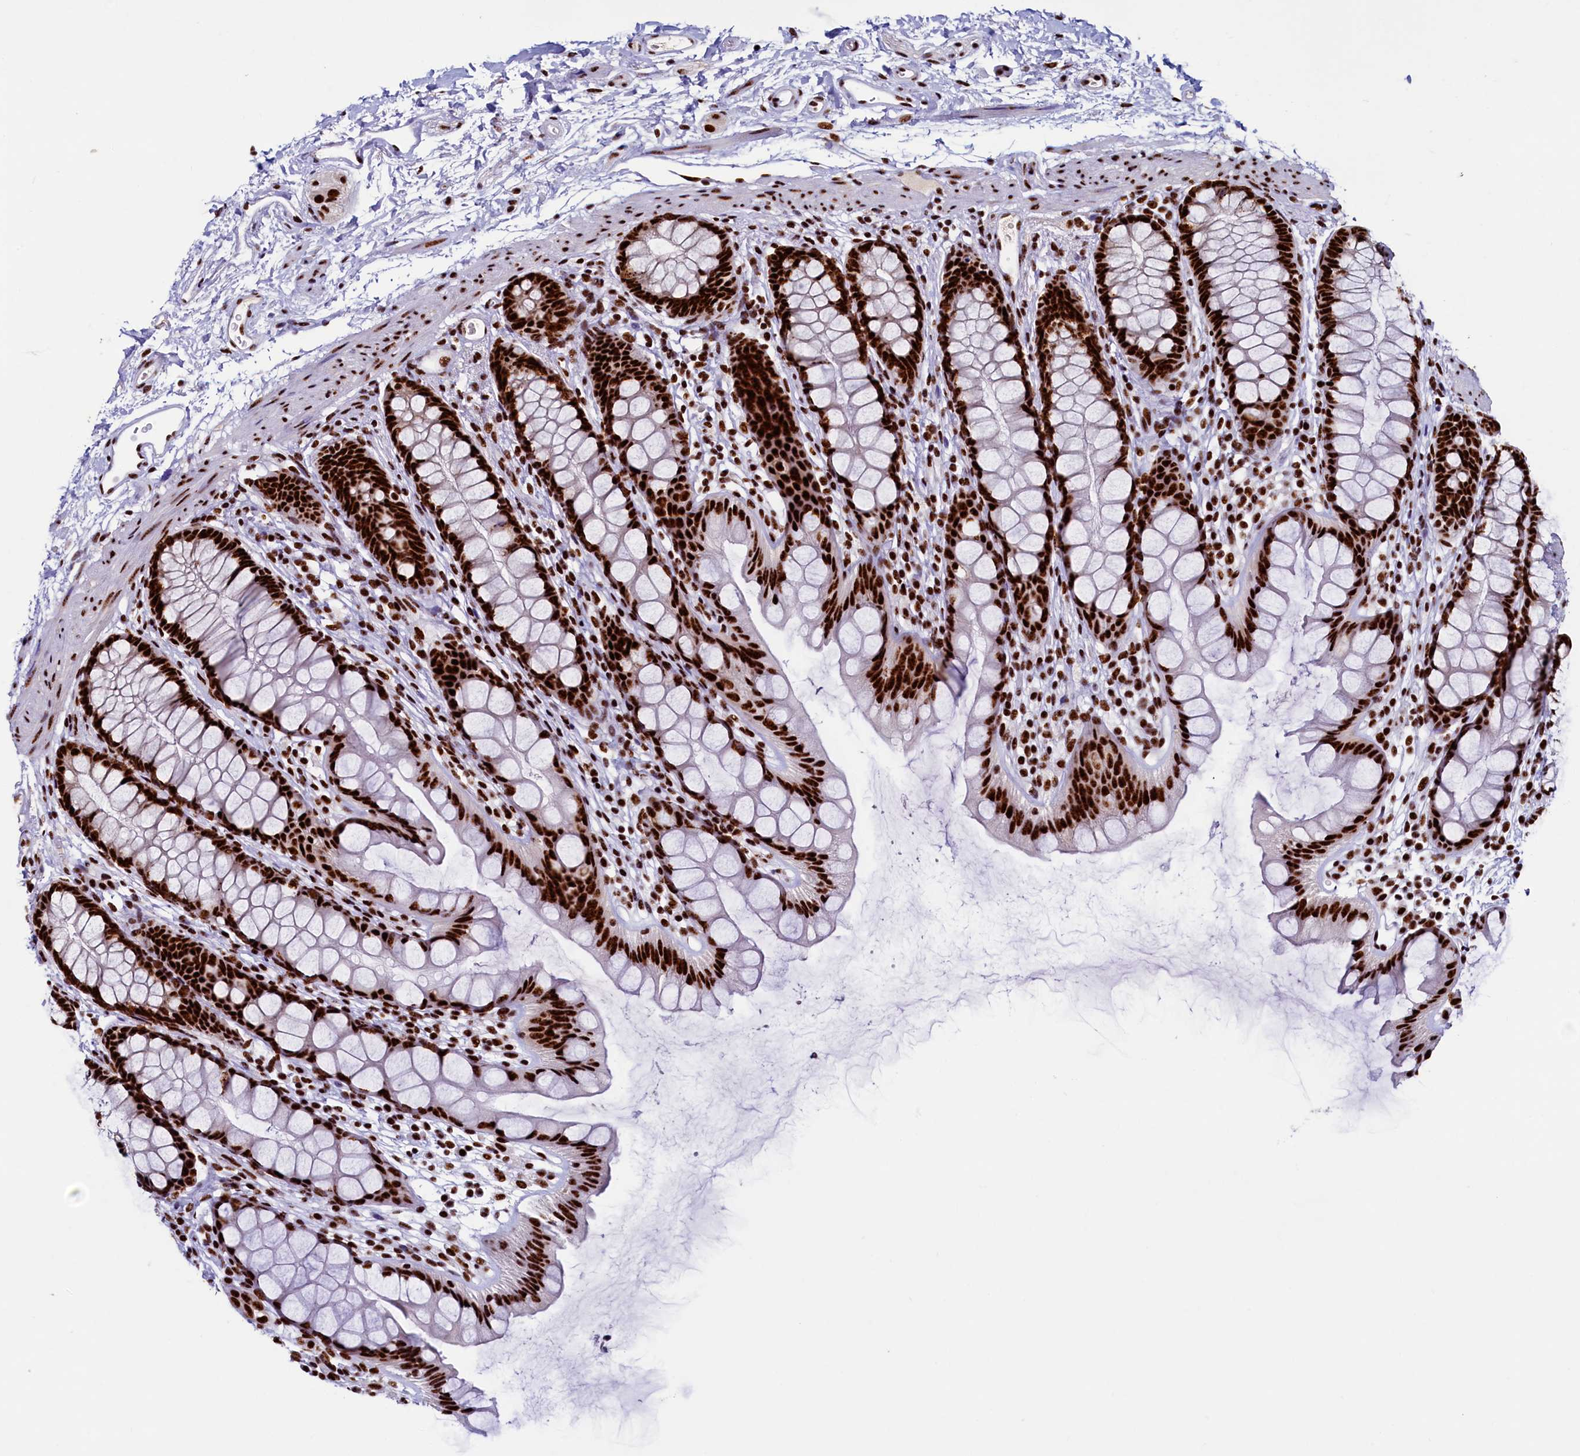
{"staining": {"intensity": "strong", "quantity": ">75%", "location": "nuclear"}, "tissue": "rectum", "cell_type": "Glandular cells", "image_type": "normal", "snomed": [{"axis": "morphology", "description": "Normal tissue, NOS"}, {"axis": "topography", "description": "Rectum"}], "caption": "An immunohistochemistry (IHC) image of unremarkable tissue is shown. Protein staining in brown shows strong nuclear positivity in rectum within glandular cells. (Brightfield microscopy of DAB IHC at high magnification).", "gene": "SRRM2", "patient": {"sex": "female", "age": 65}}